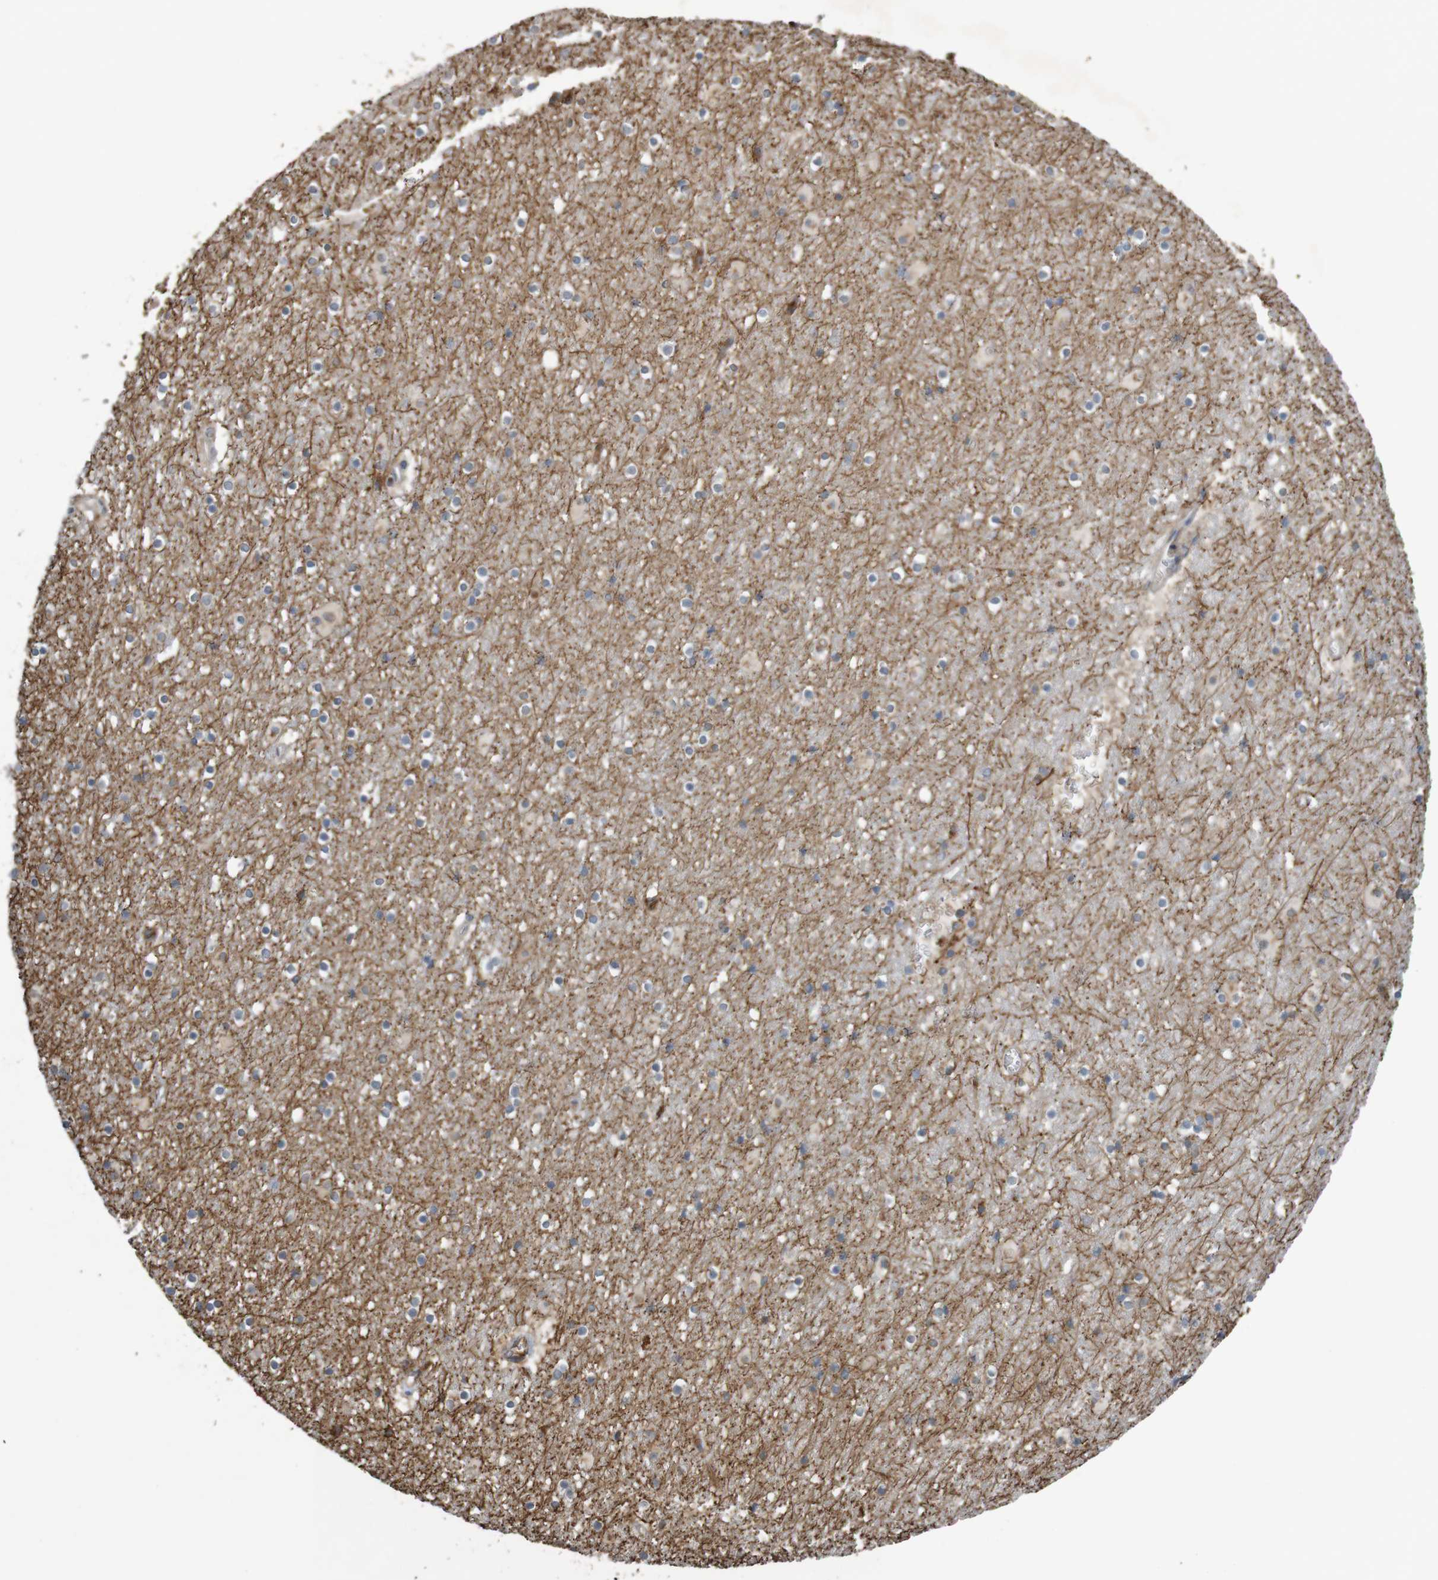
{"staining": {"intensity": "negative", "quantity": "none", "location": "none"}, "tissue": "caudate", "cell_type": "Glial cells", "image_type": "normal", "snomed": [{"axis": "morphology", "description": "Normal tissue, NOS"}, {"axis": "topography", "description": "Lateral ventricle wall"}], "caption": "Histopathology image shows no significant protein expression in glial cells of benign caudate.", "gene": "B3GAT2", "patient": {"sex": "male", "age": 45}}